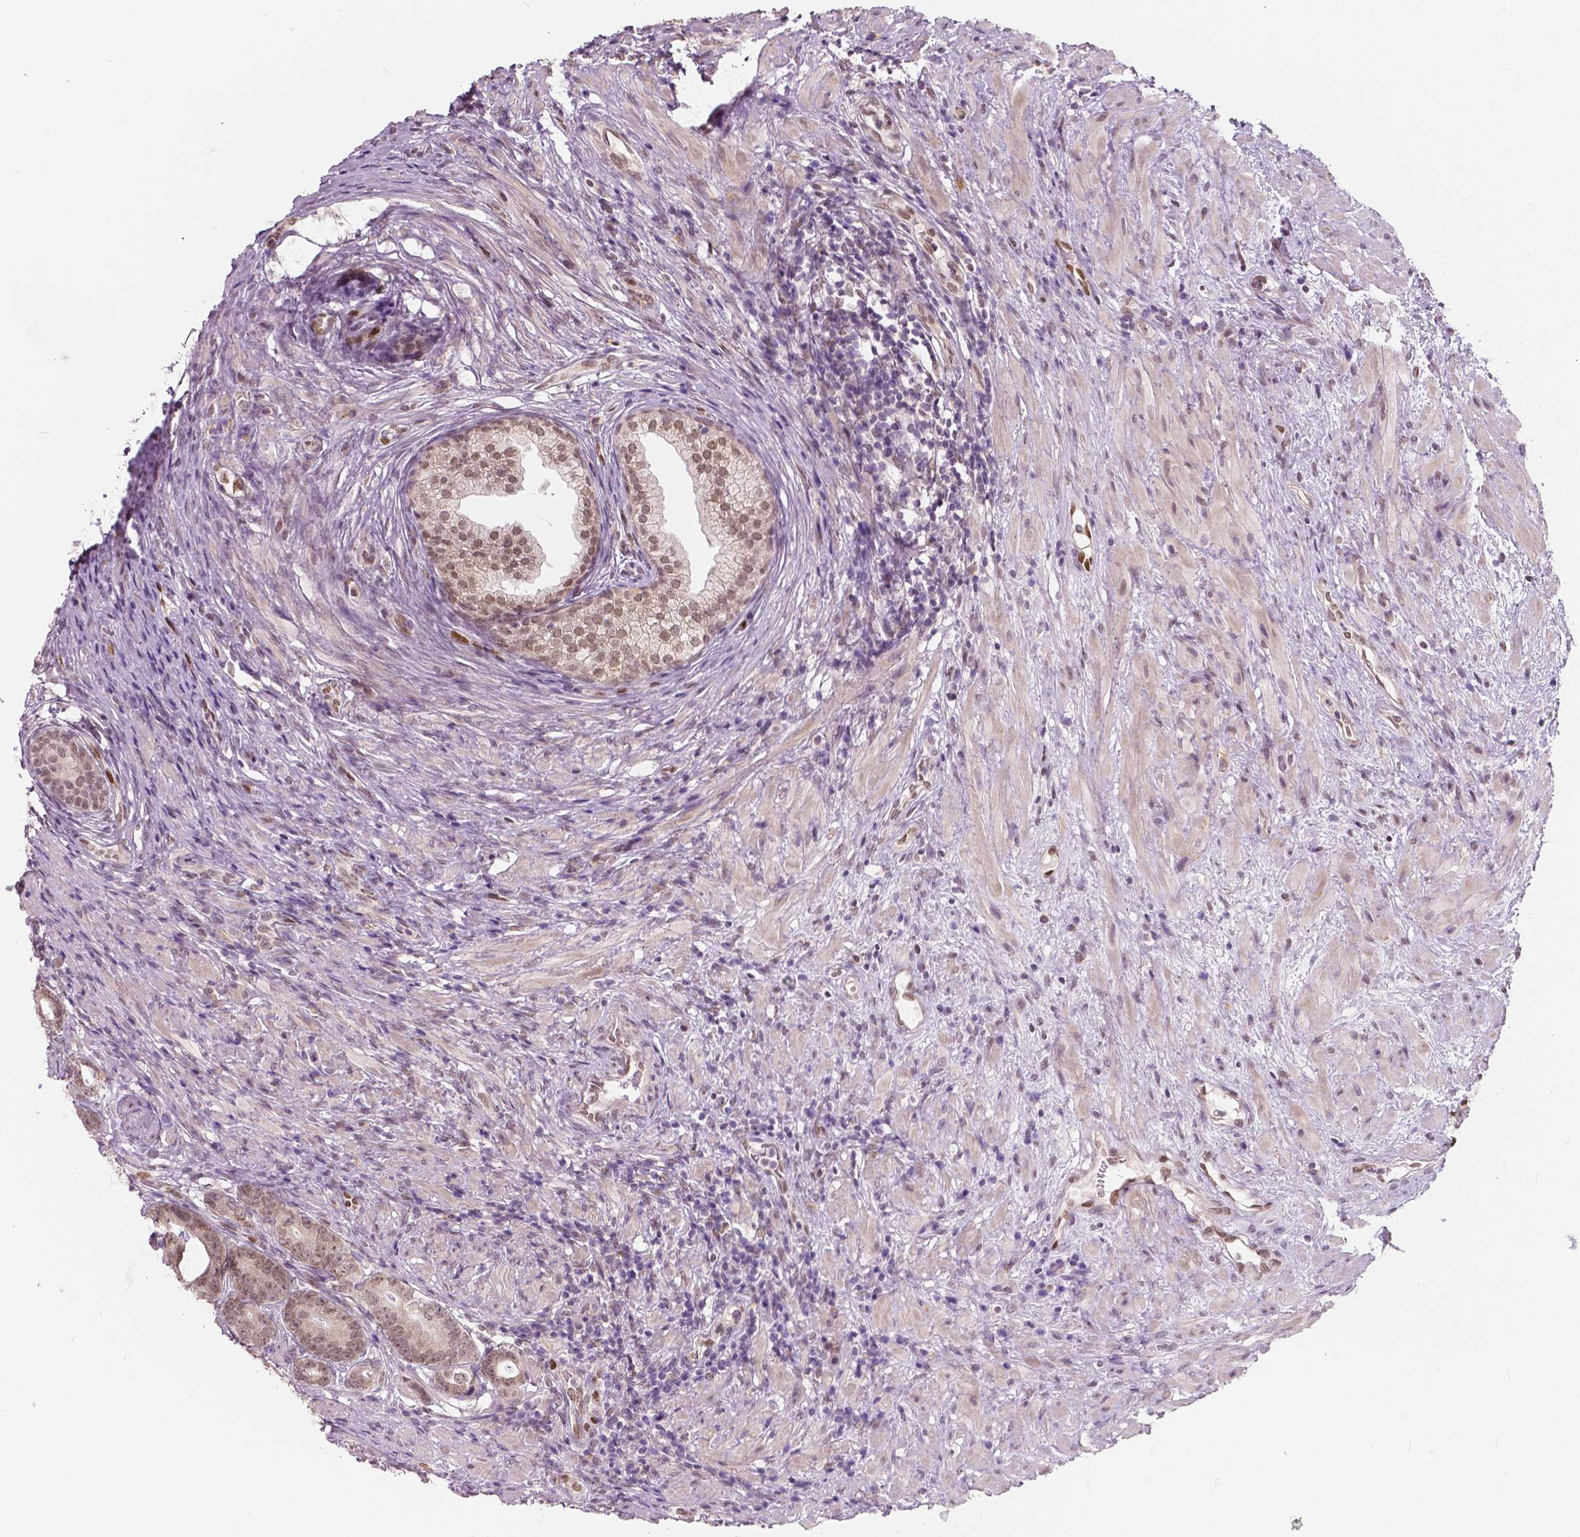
{"staining": {"intensity": "weak", "quantity": ">75%", "location": "nuclear"}, "tissue": "prostate cancer", "cell_type": "Tumor cells", "image_type": "cancer", "snomed": [{"axis": "morphology", "description": "Adenocarcinoma, Low grade"}, {"axis": "topography", "description": "Prostate and seminal vesicle, NOS"}], "caption": "Weak nuclear expression is appreciated in about >75% of tumor cells in low-grade adenocarcinoma (prostate).", "gene": "HMBOX1", "patient": {"sex": "male", "age": 71}}